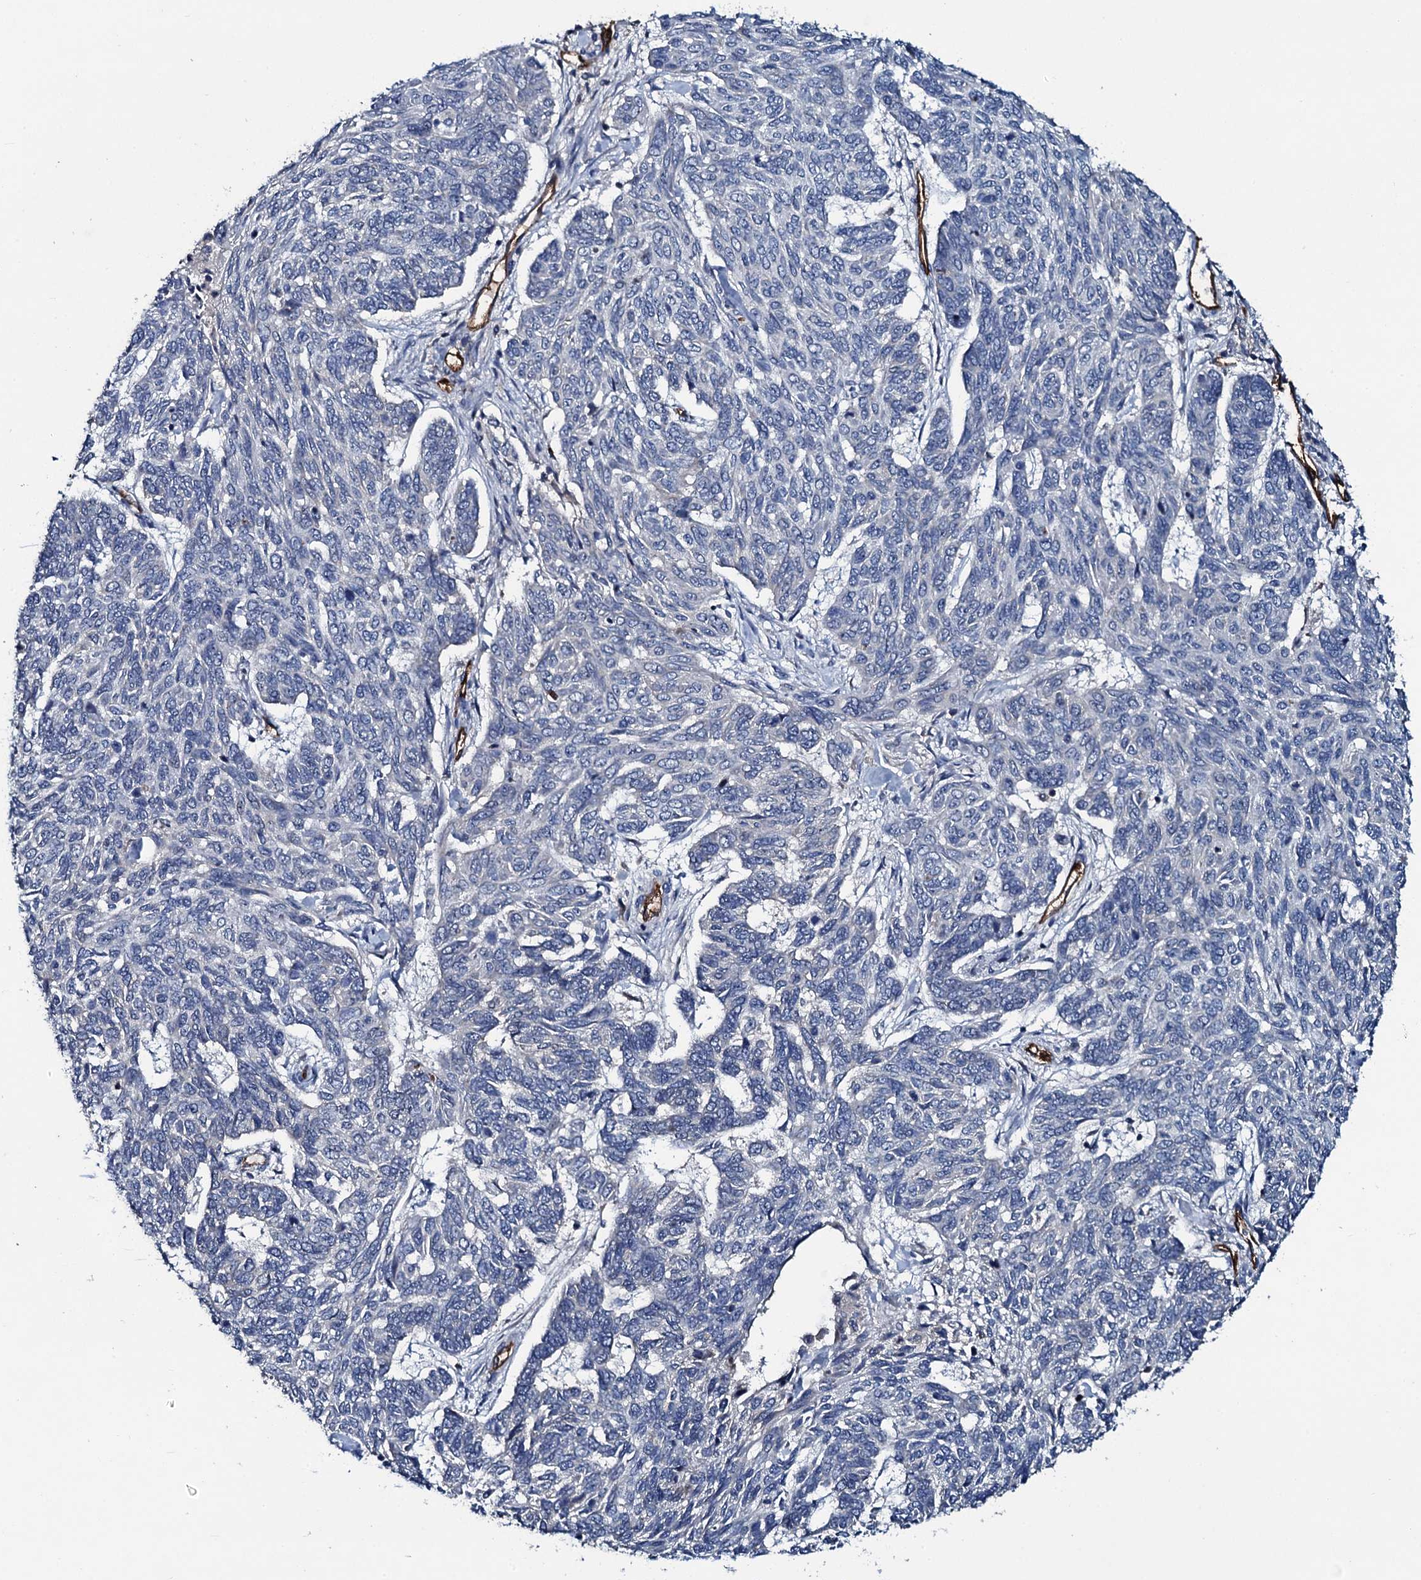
{"staining": {"intensity": "negative", "quantity": "none", "location": "none"}, "tissue": "skin cancer", "cell_type": "Tumor cells", "image_type": "cancer", "snomed": [{"axis": "morphology", "description": "Basal cell carcinoma"}, {"axis": "topography", "description": "Skin"}], "caption": "The micrograph displays no staining of tumor cells in skin cancer. (DAB IHC with hematoxylin counter stain).", "gene": "CLEC14A", "patient": {"sex": "female", "age": 65}}